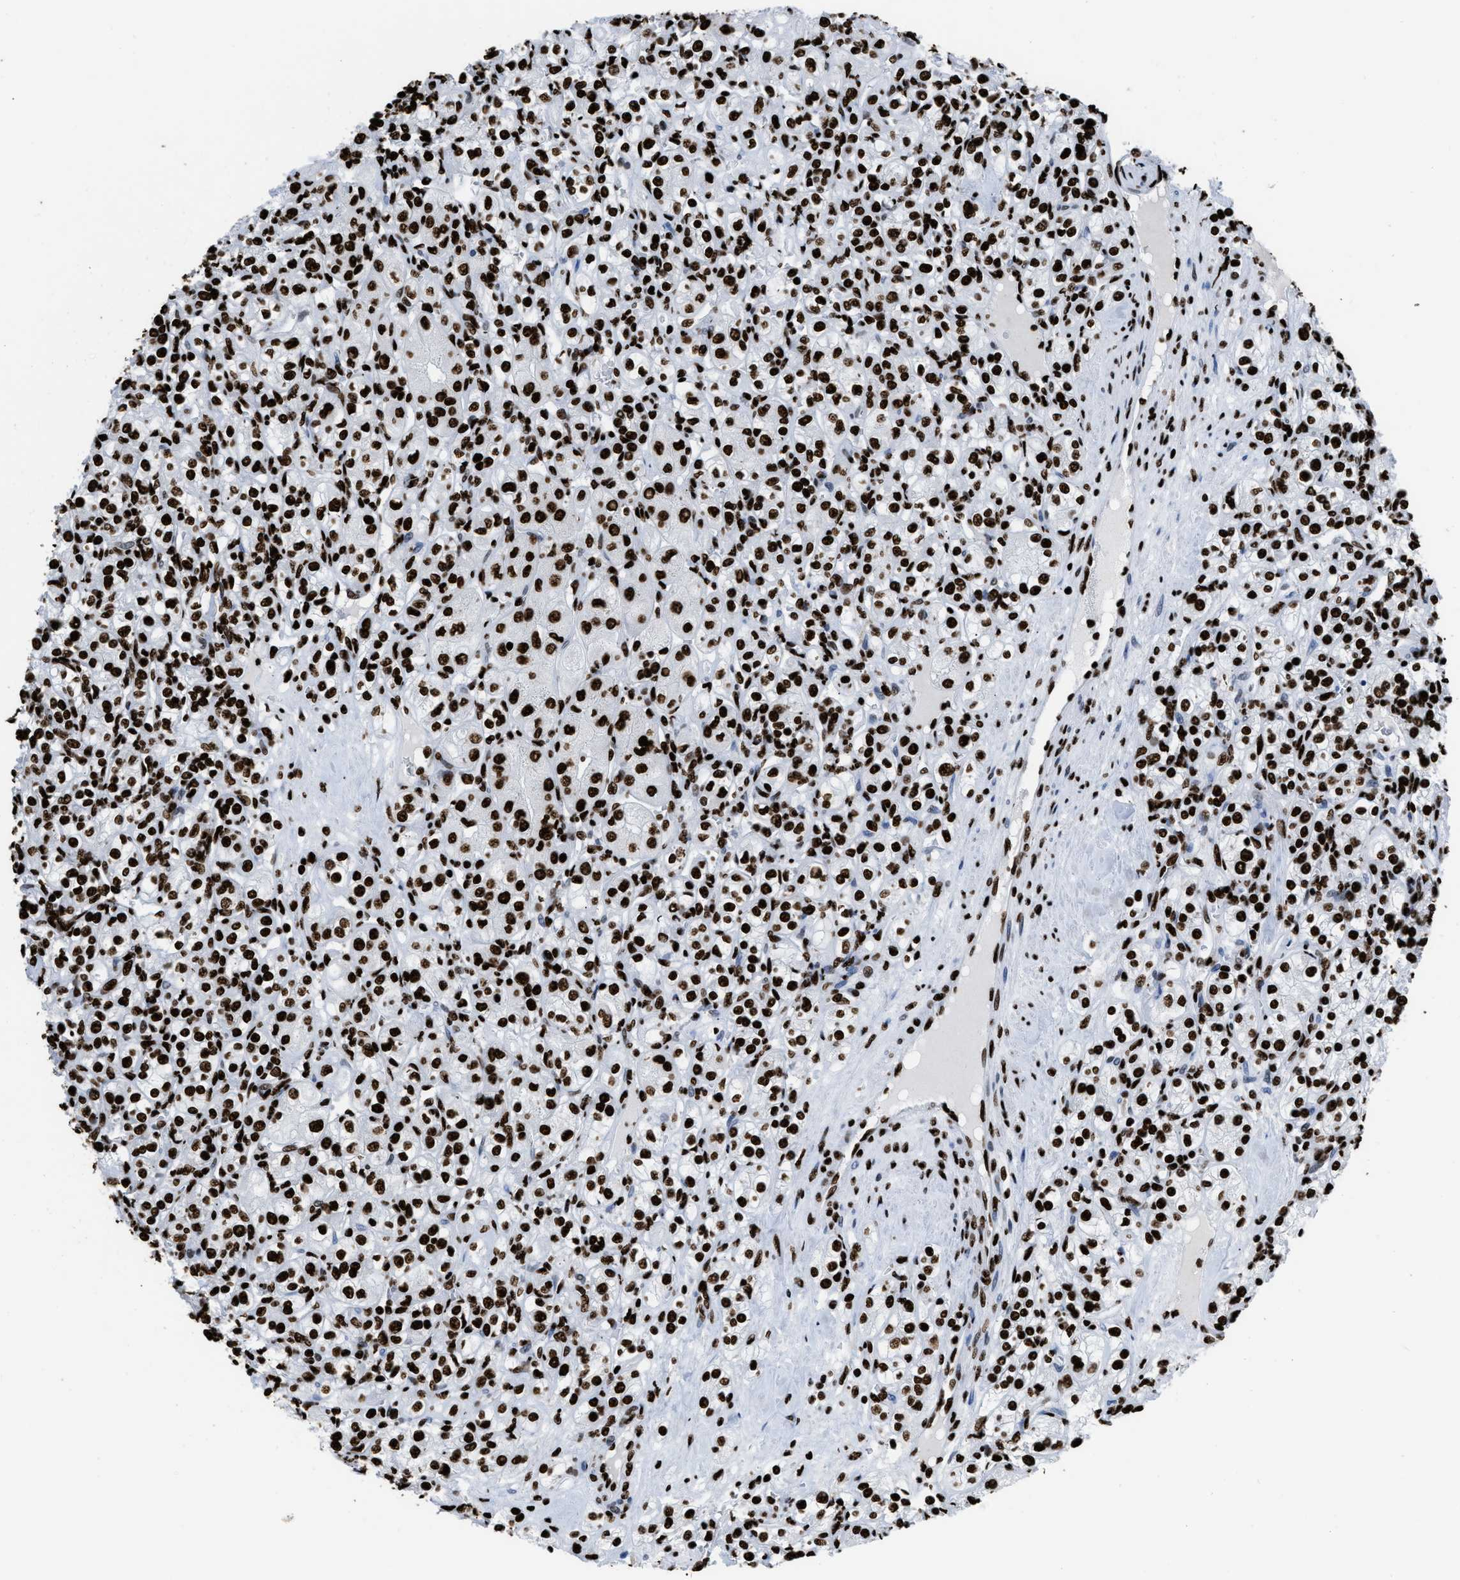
{"staining": {"intensity": "strong", "quantity": ">75%", "location": "nuclear"}, "tissue": "renal cancer", "cell_type": "Tumor cells", "image_type": "cancer", "snomed": [{"axis": "morphology", "description": "Adenocarcinoma, NOS"}, {"axis": "topography", "description": "Kidney"}], "caption": "There is high levels of strong nuclear positivity in tumor cells of renal cancer (adenocarcinoma), as demonstrated by immunohistochemical staining (brown color).", "gene": "HNRNPM", "patient": {"sex": "male", "age": 77}}